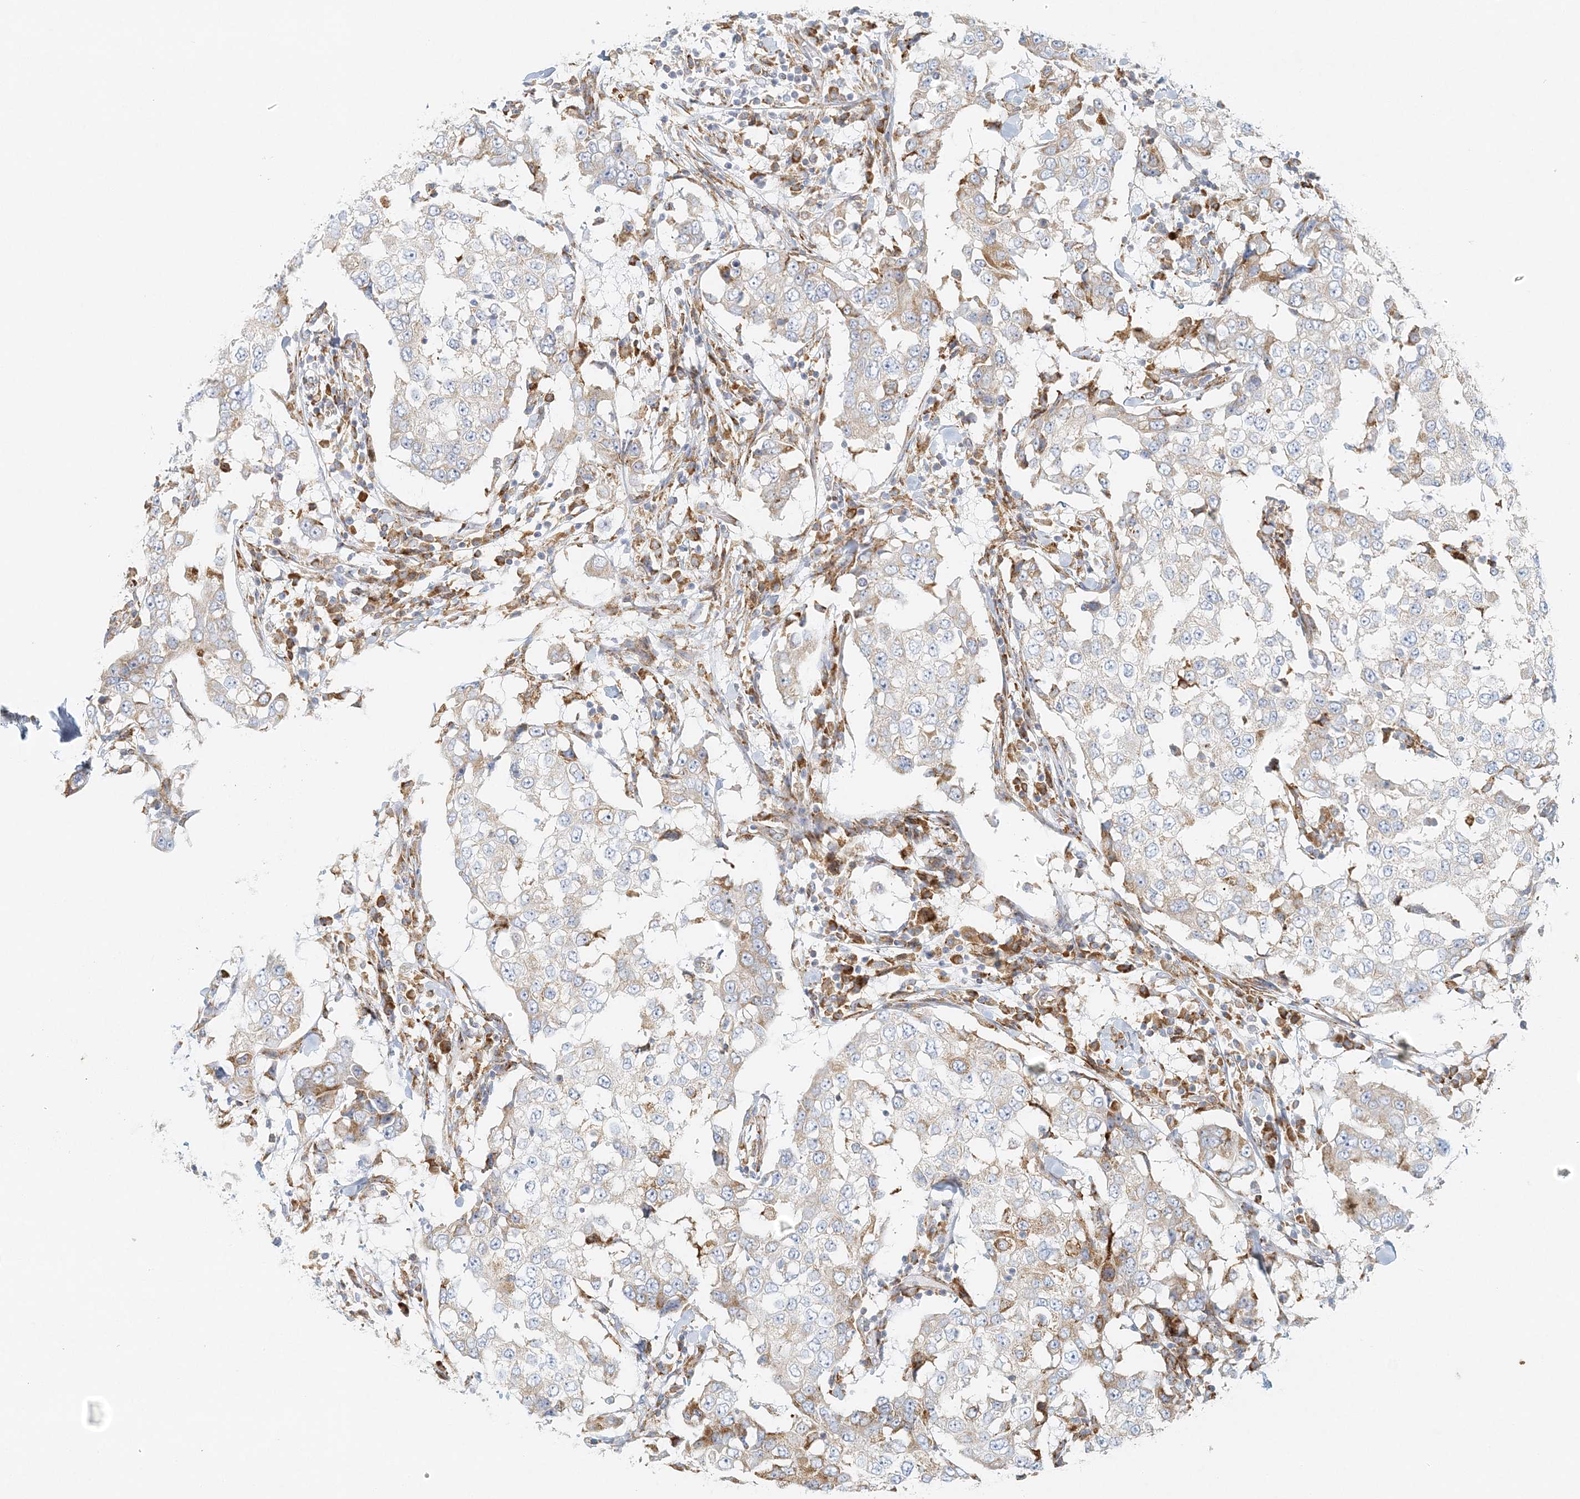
{"staining": {"intensity": "moderate", "quantity": "25%-75%", "location": "cytoplasmic/membranous"}, "tissue": "breast cancer", "cell_type": "Tumor cells", "image_type": "cancer", "snomed": [{"axis": "morphology", "description": "Duct carcinoma"}, {"axis": "topography", "description": "Breast"}], "caption": "Breast cancer stained with DAB (3,3'-diaminobenzidine) immunohistochemistry demonstrates medium levels of moderate cytoplasmic/membranous expression in approximately 25%-75% of tumor cells.", "gene": "STK11IP", "patient": {"sex": "female", "age": 27}}